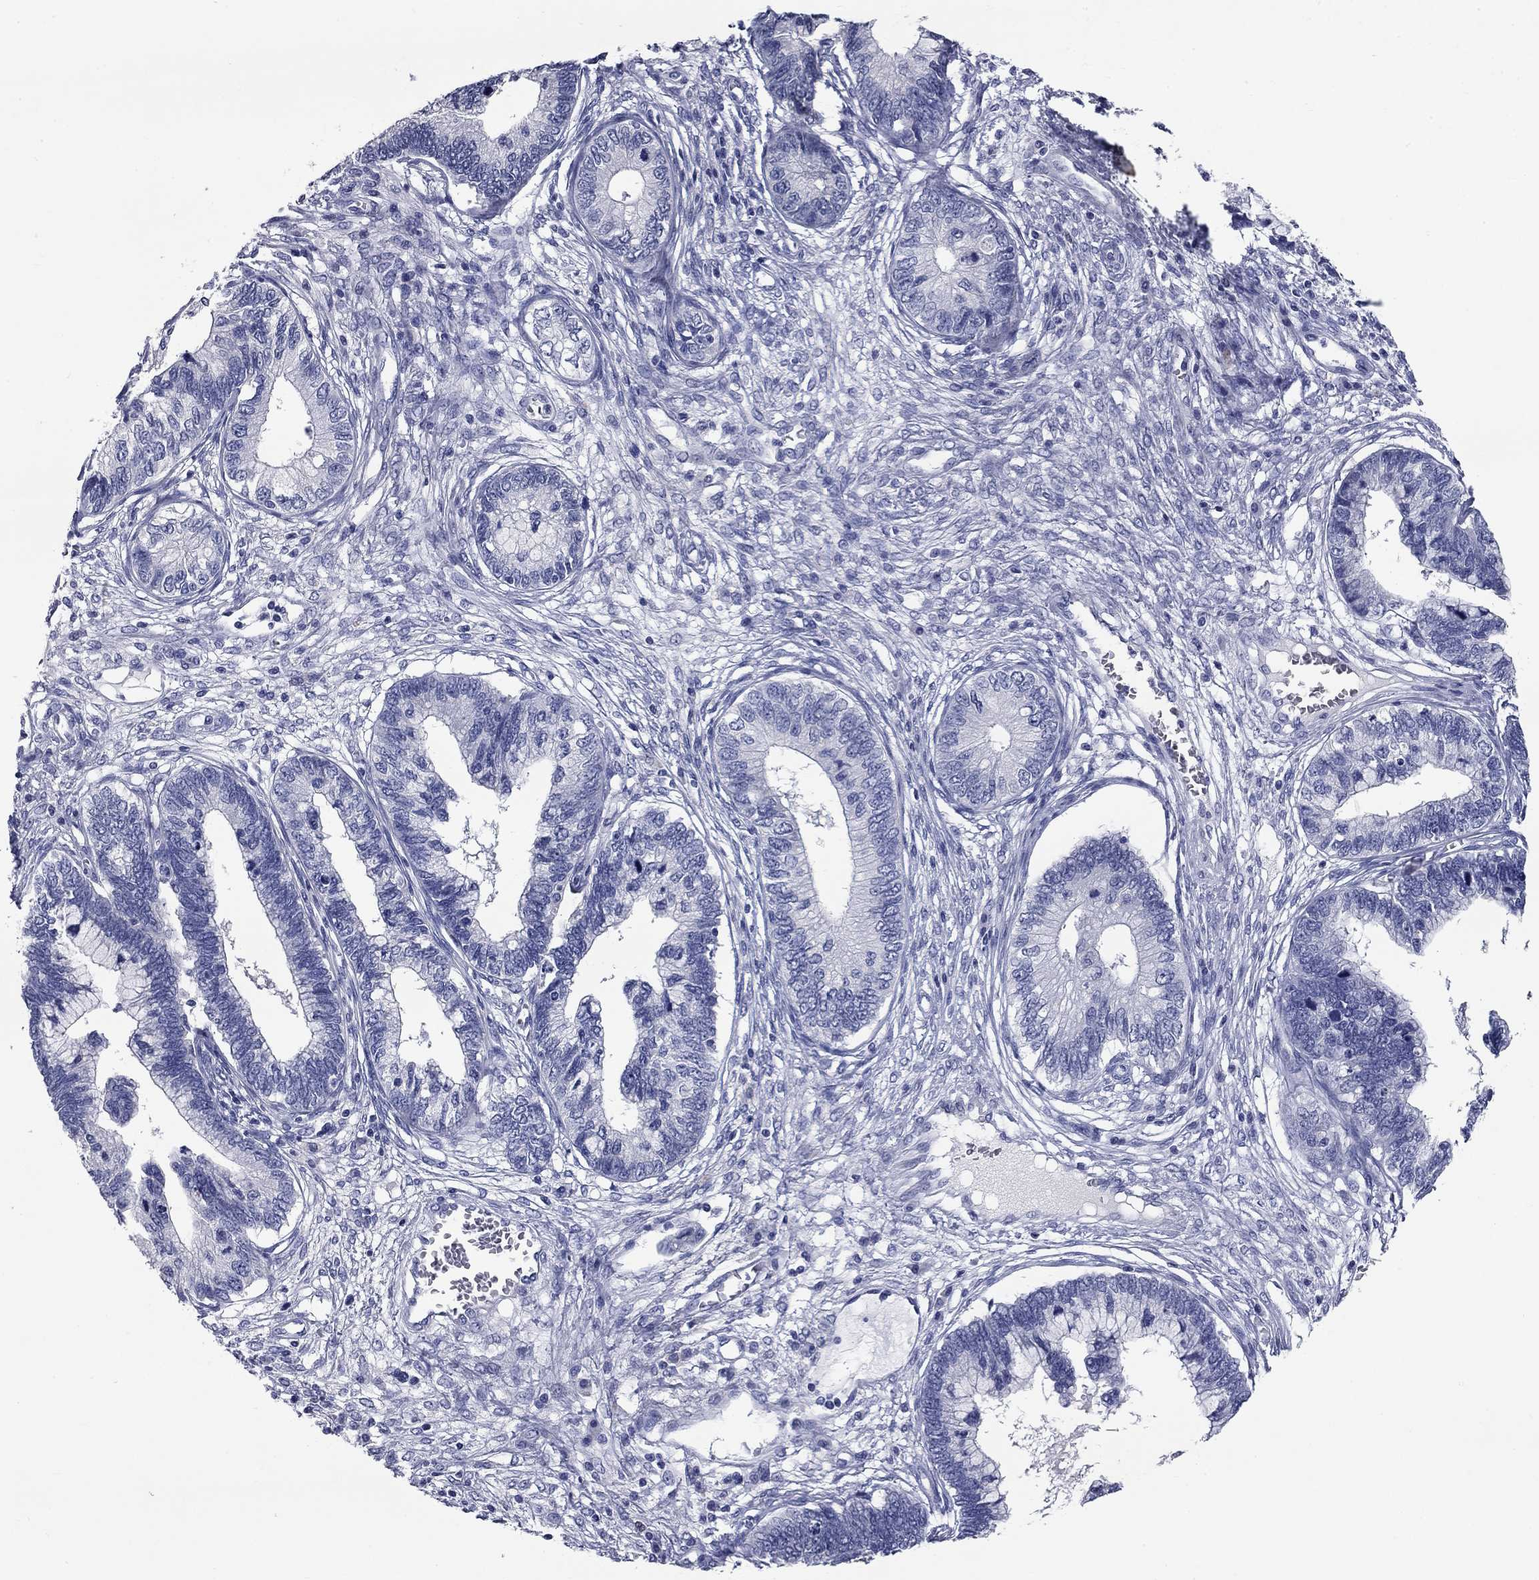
{"staining": {"intensity": "negative", "quantity": "none", "location": "none"}, "tissue": "cervical cancer", "cell_type": "Tumor cells", "image_type": "cancer", "snomed": [{"axis": "morphology", "description": "Adenocarcinoma, NOS"}, {"axis": "topography", "description": "Cervix"}], "caption": "Protein analysis of cervical adenocarcinoma displays no significant staining in tumor cells.", "gene": "SYT12", "patient": {"sex": "female", "age": 44}}